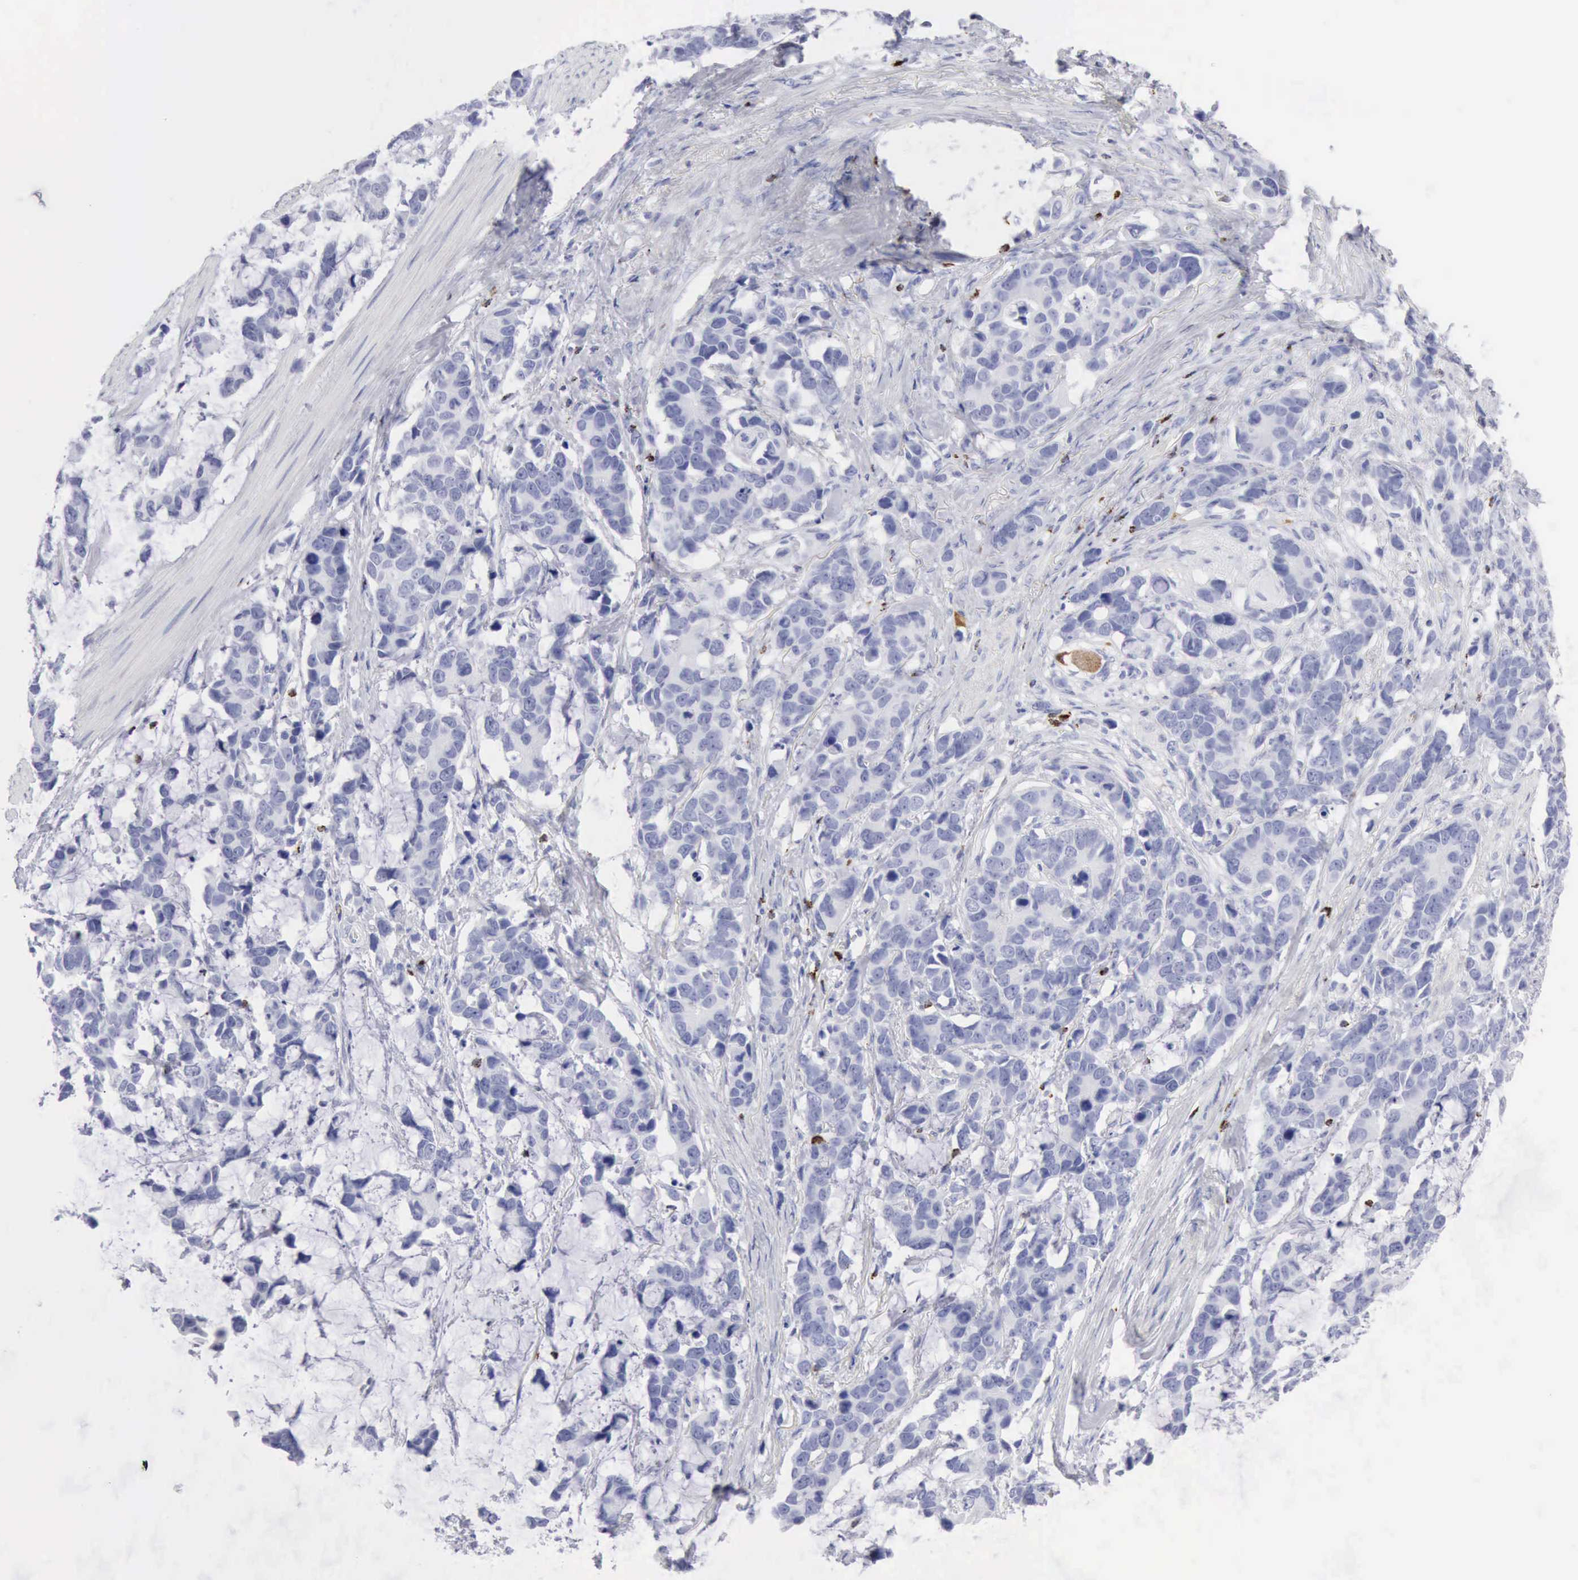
{"staining": {"intensity": "negative", "quantity": "none", "location": "none"}, "tissue": "stomach cancer", "cell_type": "Tumor cells", "image_type": "cancer", "snomed": [{"axis": "morphology", "description": "Adenocarcinoma, NOS"}, {"axis": "topography", "description": "Stomach, upper"}], "caption": "Human stomach adenocarcinoma stained for a protein using immunohistochemistry shows no positivity in tumor cells.", "gene": "GZMB", "patient": {"sex": "male", "age": 71}}